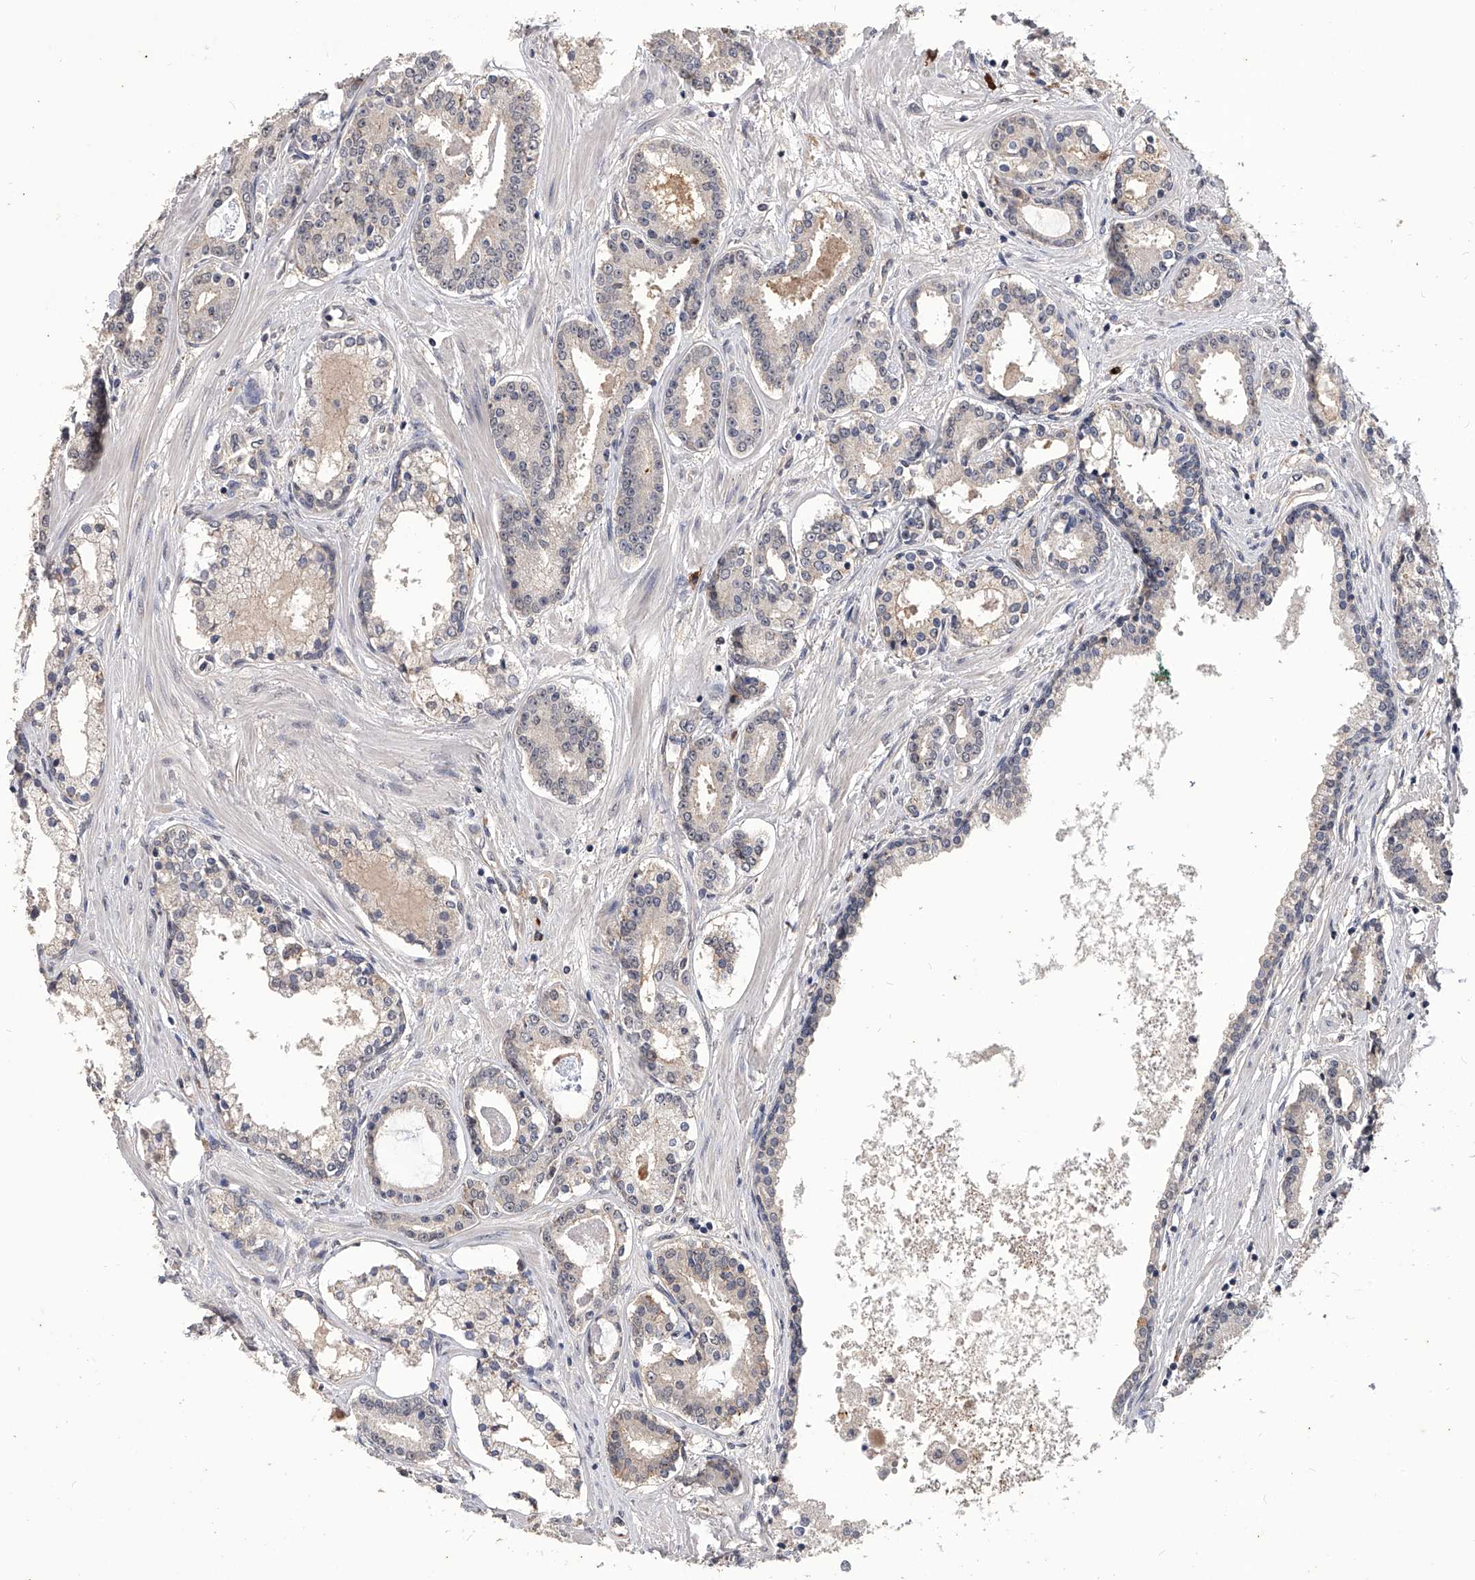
{"staining": {"intensity": "negative", "quantity": "none", "location": "none"}, "tissue": "prostate cancer", "cell_type": "Tumor cells", "image_type": "cancer", "snomed": [{"axis": "morphology", "description": "Adenocarcinoma, High grade"}, {"axis": "topography", "description": "Prostate"}], "caption": "This is an IHC micrograph of prostate cancer (adenocarcinoma (high-grade)). There is no positivity in tumor cells.", "gene": "CFAP410", "patient": {"sex": "male", "age": 58}}